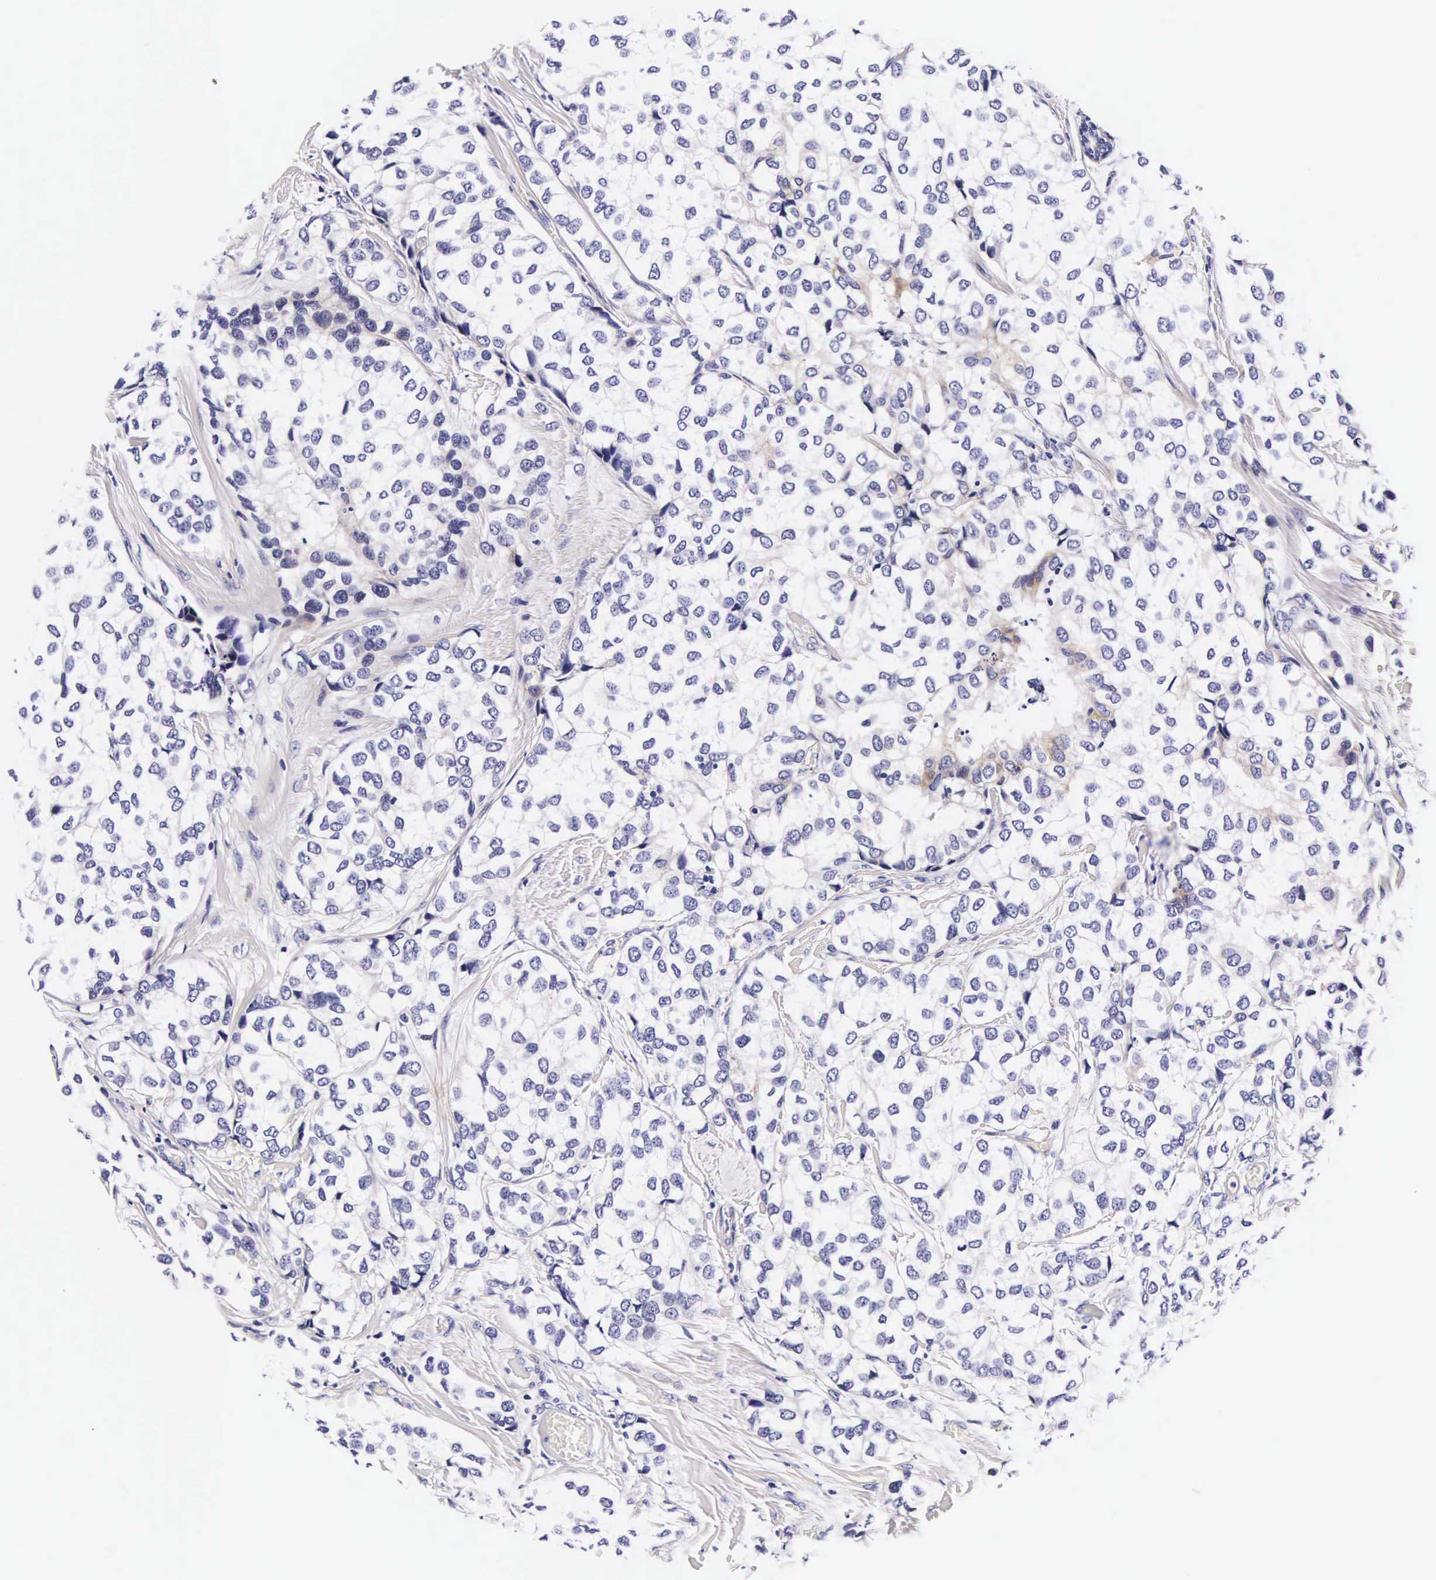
{"staining": {"intensity": "negative", "quantity": "none", "location": "none"}, "tissue": "breast cancer", "cell_type": "Tumor cells", "image_type": "cancer", "snomed": [{"axis": "morphology", "description": "Duct carcinoma"}, {"axis": "topography", "description": "Breast"}], "caption": "Tumor cells are negative for protein expression in human breast cancer (invasive ductal carcinoma). The staining was performed using DAB to visualize the protein expression in brown, while the nuclei were stained in blue with hematoxylin (Magnification: 20x).", "gene": "UPRT", "patient": {"sex": "female", "age": 68}}